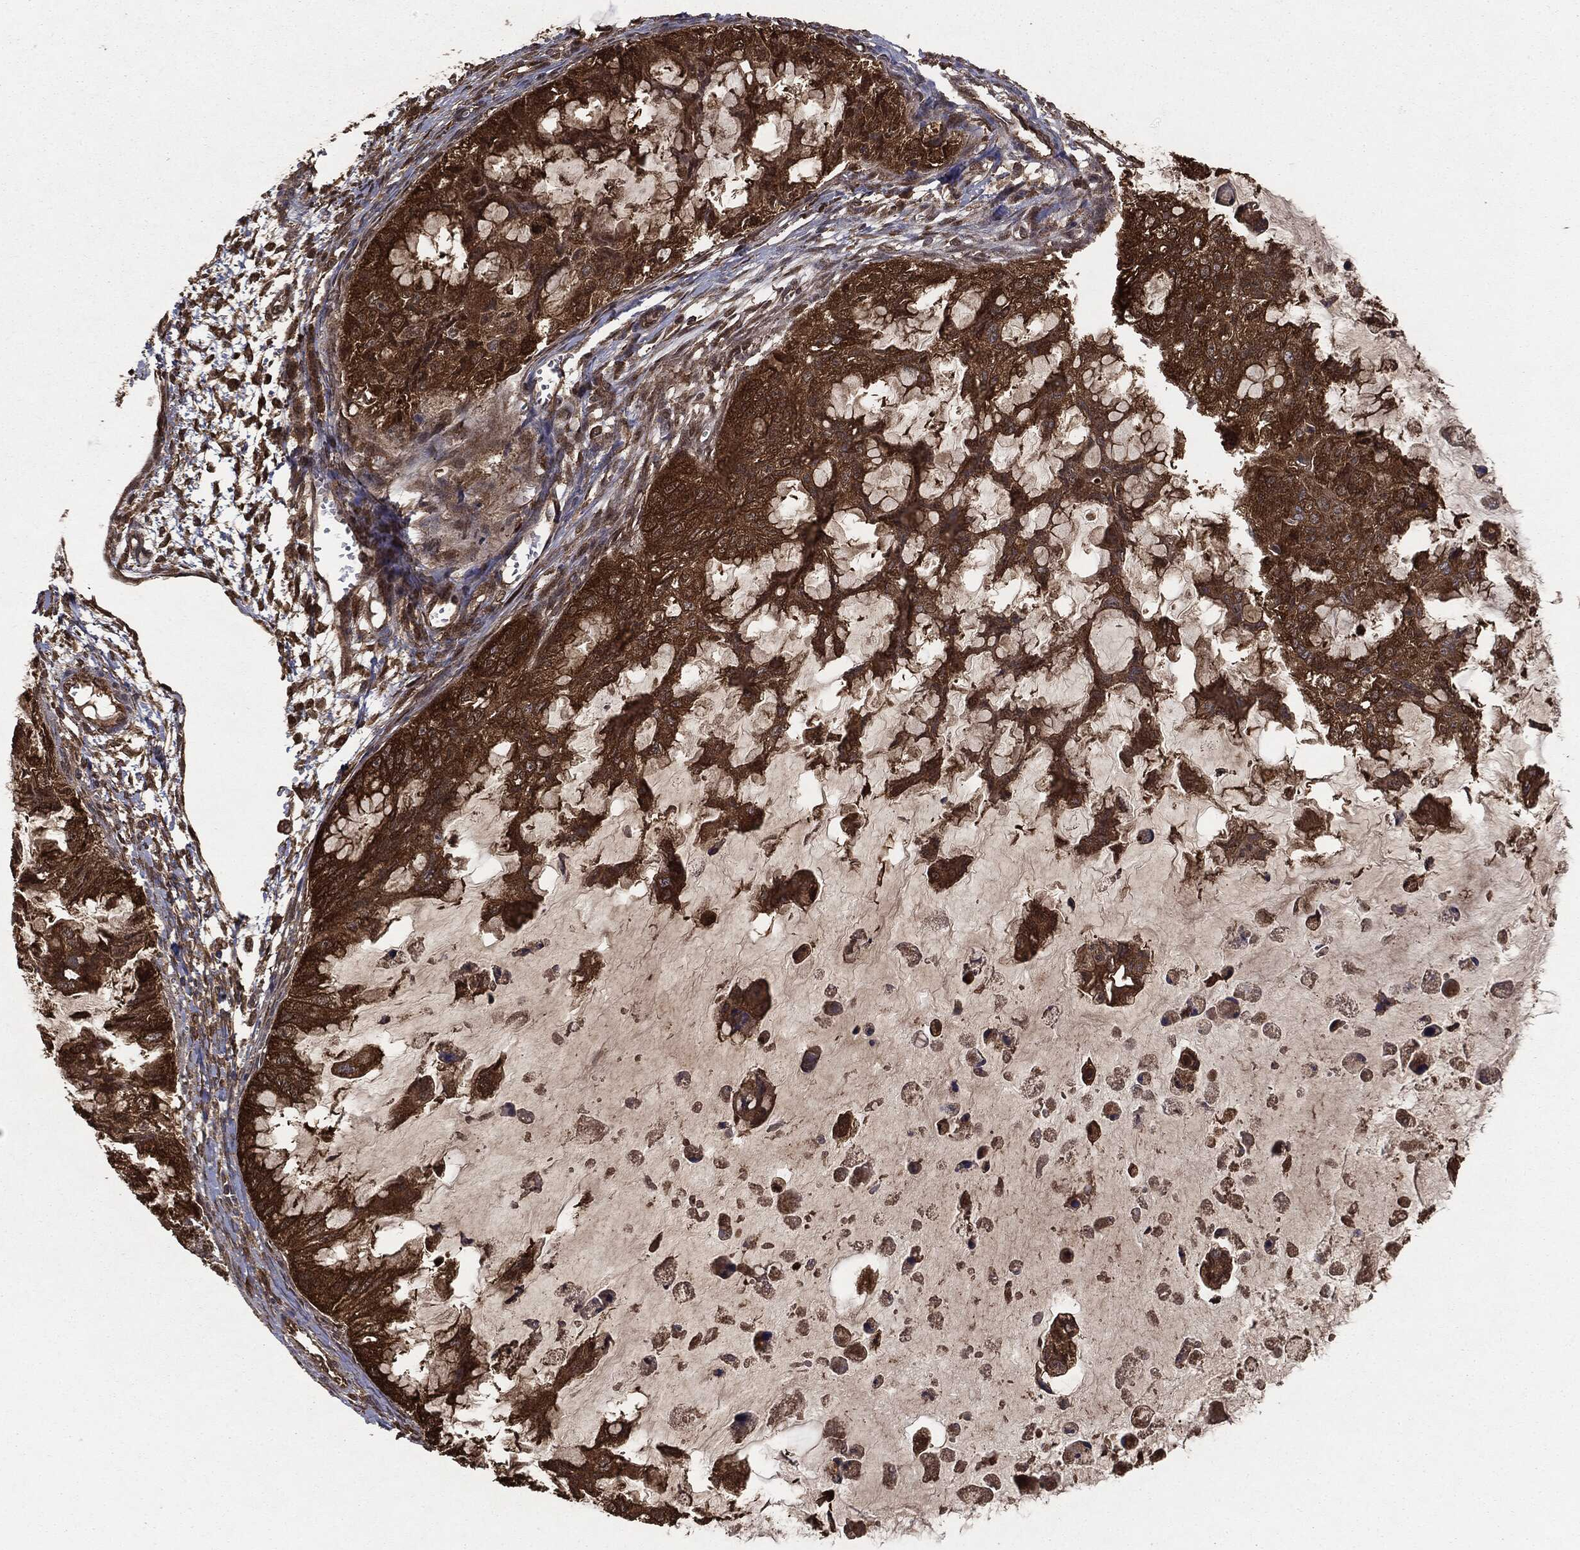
{"staining": {"intensity": "strong", "quantity": ">75%", "location": "cytoplasmic/membranous"}, "tissue": "ovarian cancer", "cell_type": "Tumor cells", "image_type": "cancer", "snomed": [{"axis": "morphology", "description": "Cystadenocarcinoma, mucinous, NOS"}, {"axis": "topography", "description": "Ovary"}], "caption": "Protein analysis of ovarian mucinous cystadenocarcinoma tissue exhibits strong cytoplasmic/membranous staining in approximately >75% of tumor cells. Nuclei are stained in blue.", "gene": "NME1", "patient": {"sex": "female", "age": 72}}